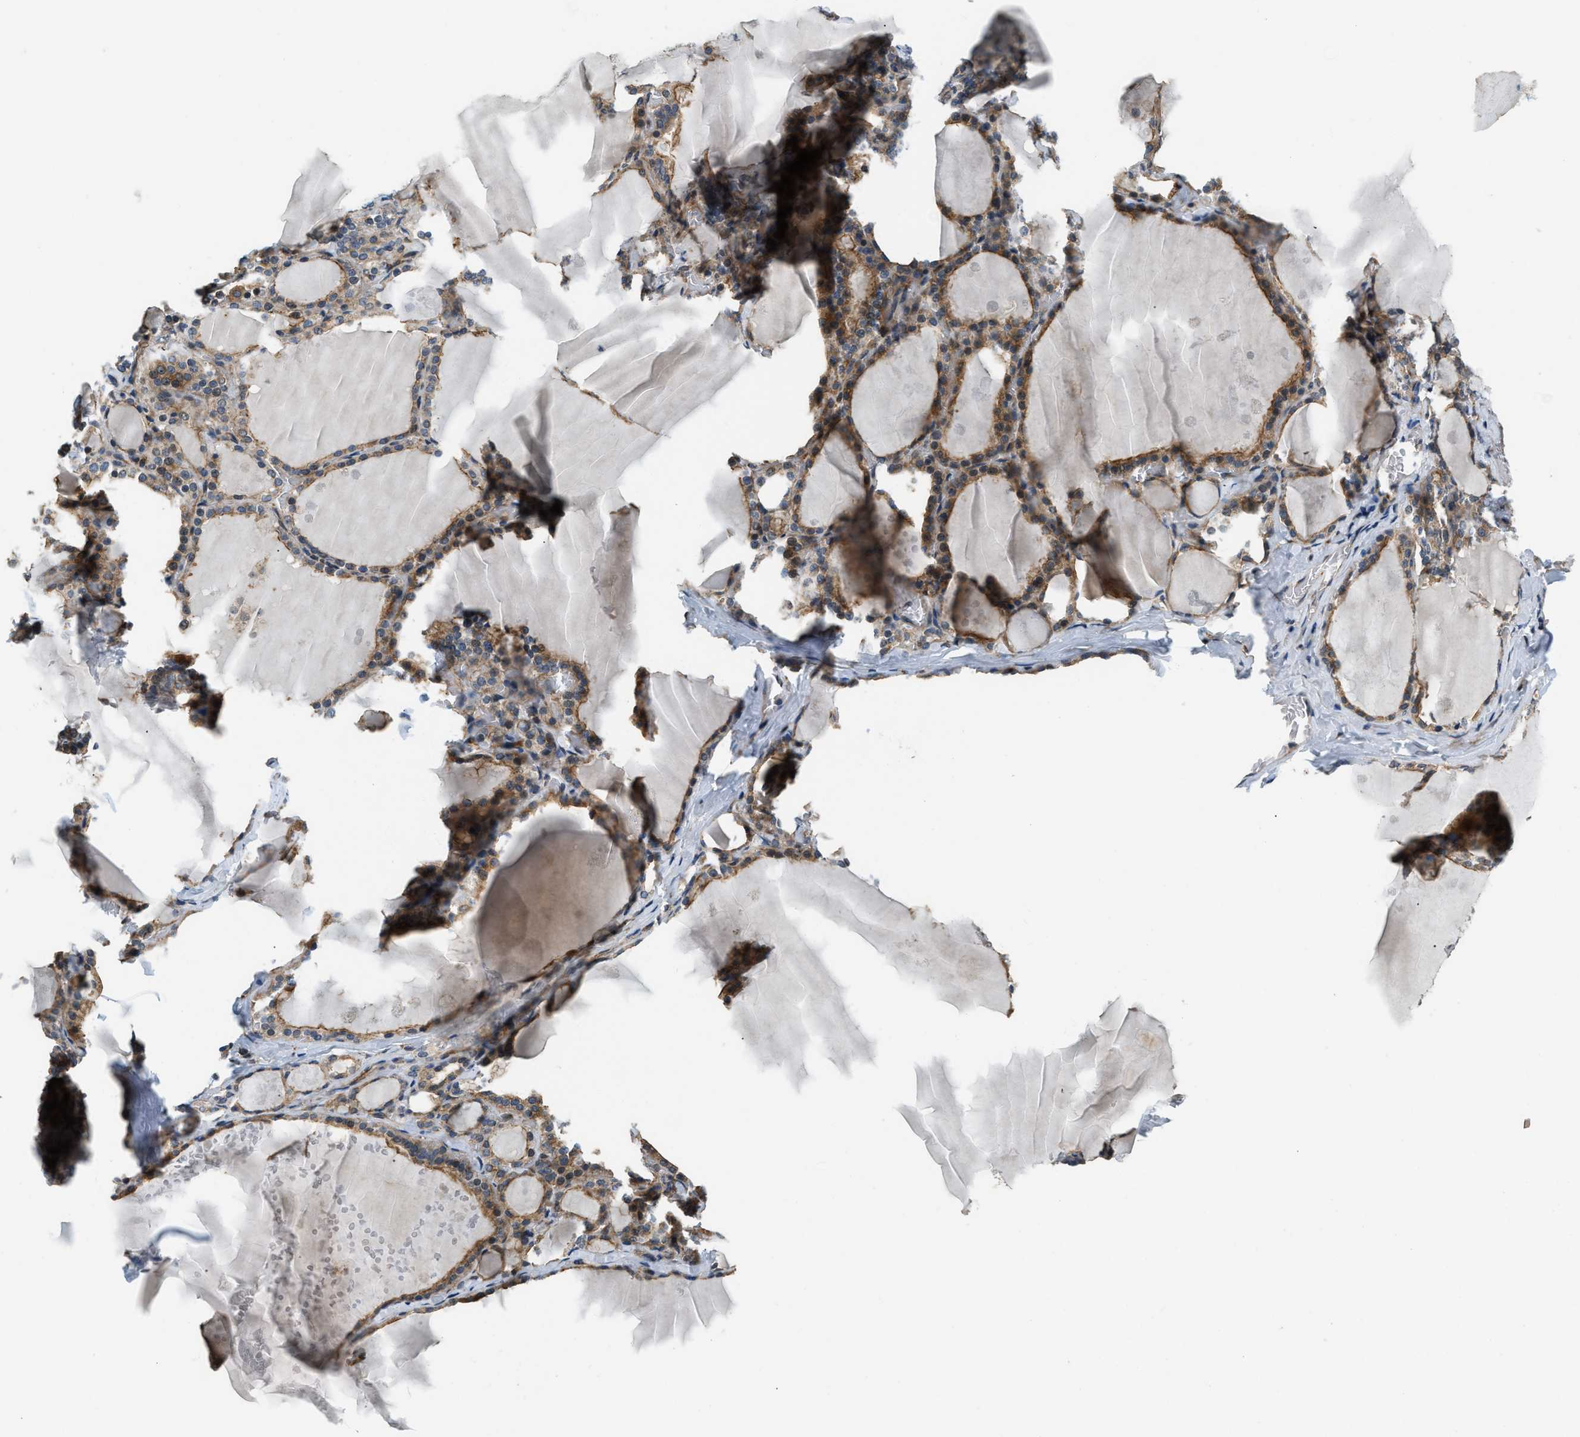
{"staining": {"intensity": "moderate", "quantity": ">75%", "location": "cytoplasmic/membranous"}, "tissue": "thyroid gland", "cell_type": "Glandular cells", "image_type": "normal", "snomed": [{"axis": "morphology", "description": "Normal tissue, NOS"}, {"axis": "topography", "description": "Thyroid gland"}], "caption": "Protein staining demonstrates moderate cytoplasmic/membranous expression in about >75% of glandular cells in unremarkable thyroid gland. The staining was performed using DAB (3,3'-diaminobenzidine) to visualize the protein expression in brown, while the nuclei were stained in blue with hematoxylin (Magnification: 20x).", "gene": "ALOX12", "patient": {"sex": "male", "age": 56}}